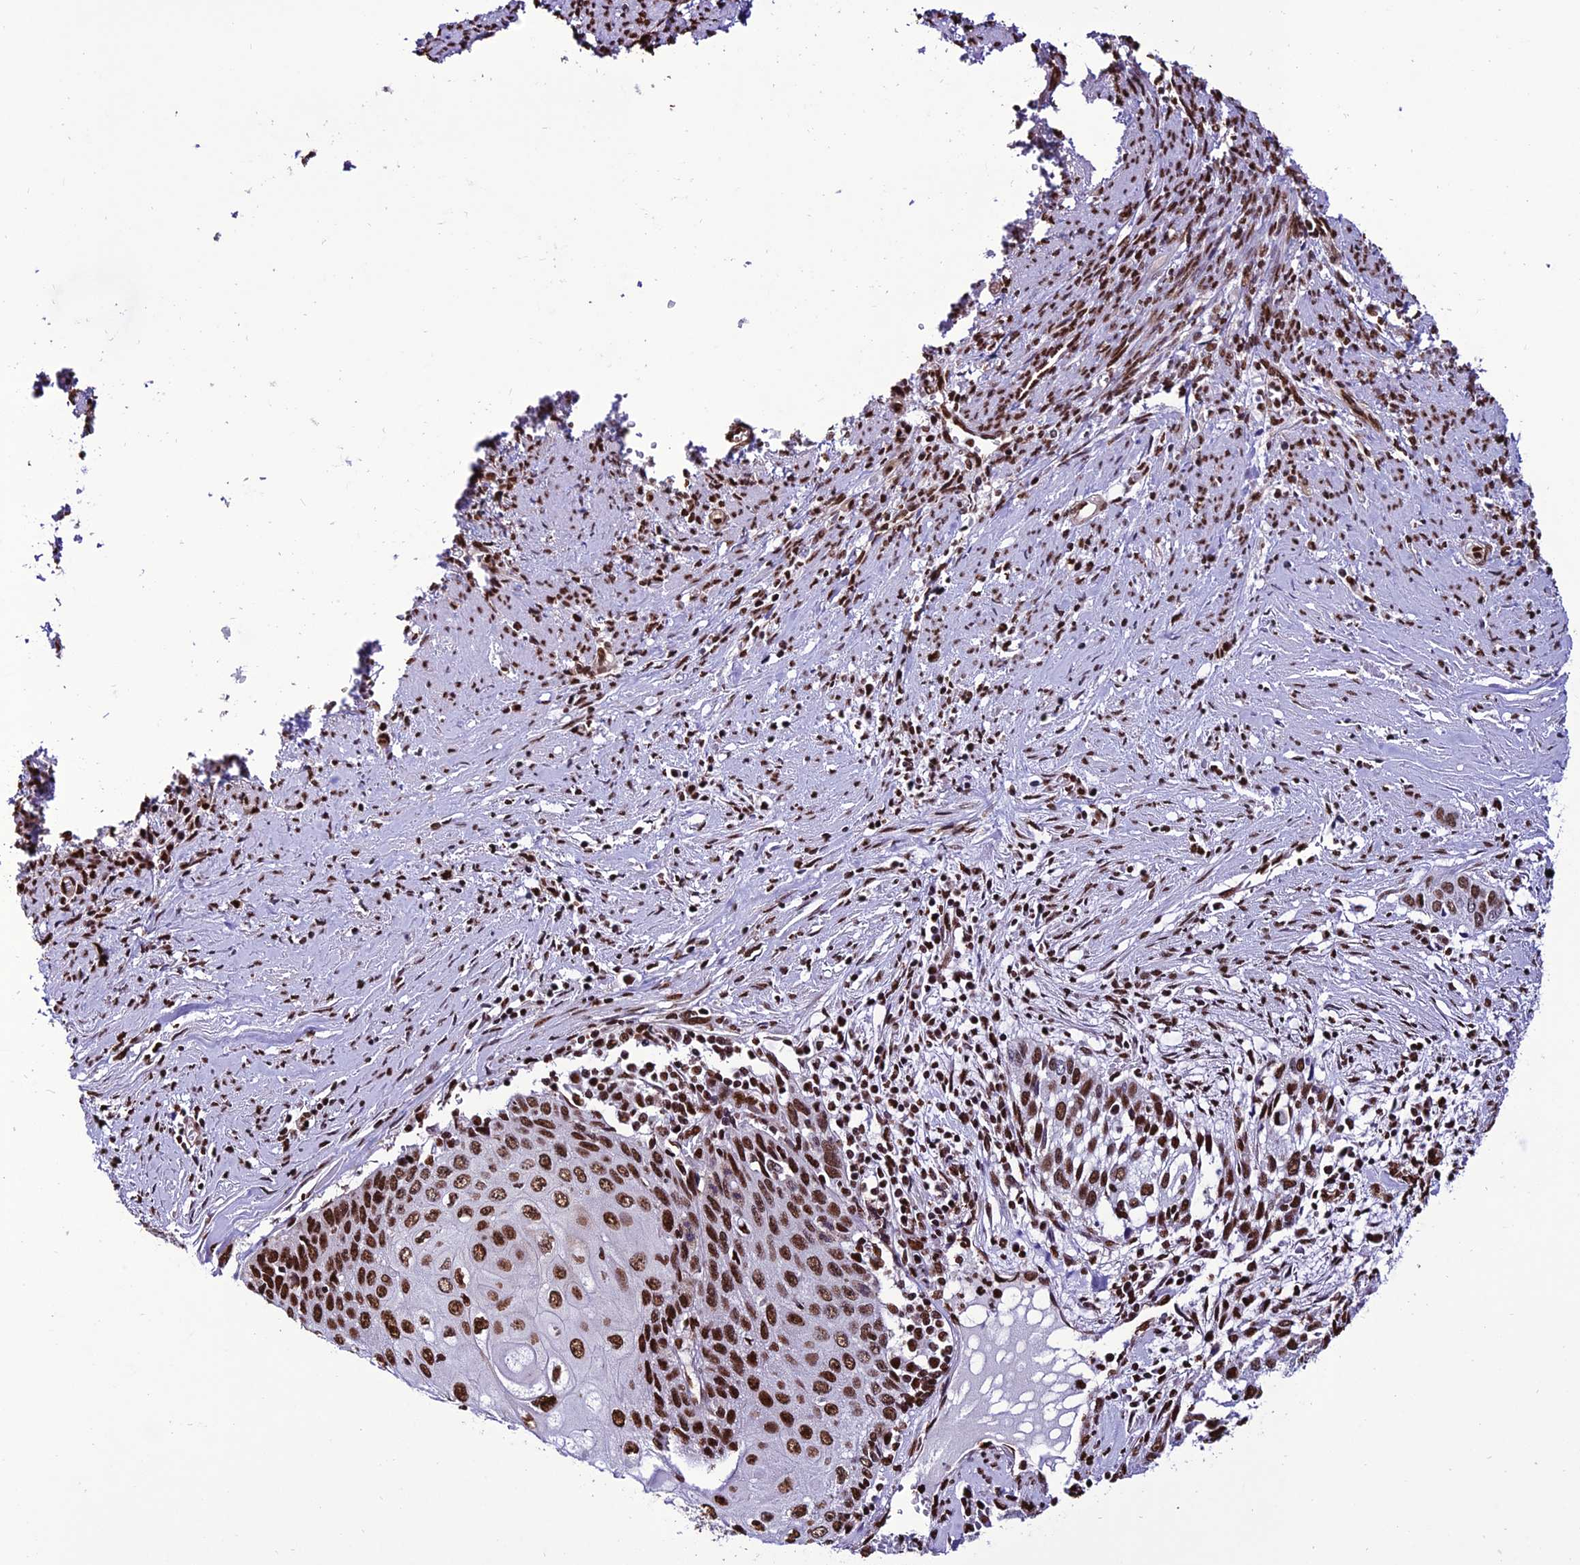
{"staining": {"intensity": "strong", "quantity": ">75%", "location": "nuclear"}, "tissue": "cervical cancer", "cell_type": "Tumor cells", "image_type": "cancer", "snomed": [{"axis": "morphology", "description": "Squamous cell carcinoma, NOS"}, {"axis": "topography", "description": "Cervix"}], "caption": "About >75% of tumor cells in squamous cell carcinoma (cervical) exhibit strong nuclear protein positivity as visualized by brown immunohistochemical staining.", "gene": "INO80E", "patient": {"sex": "female", "age": 67}}